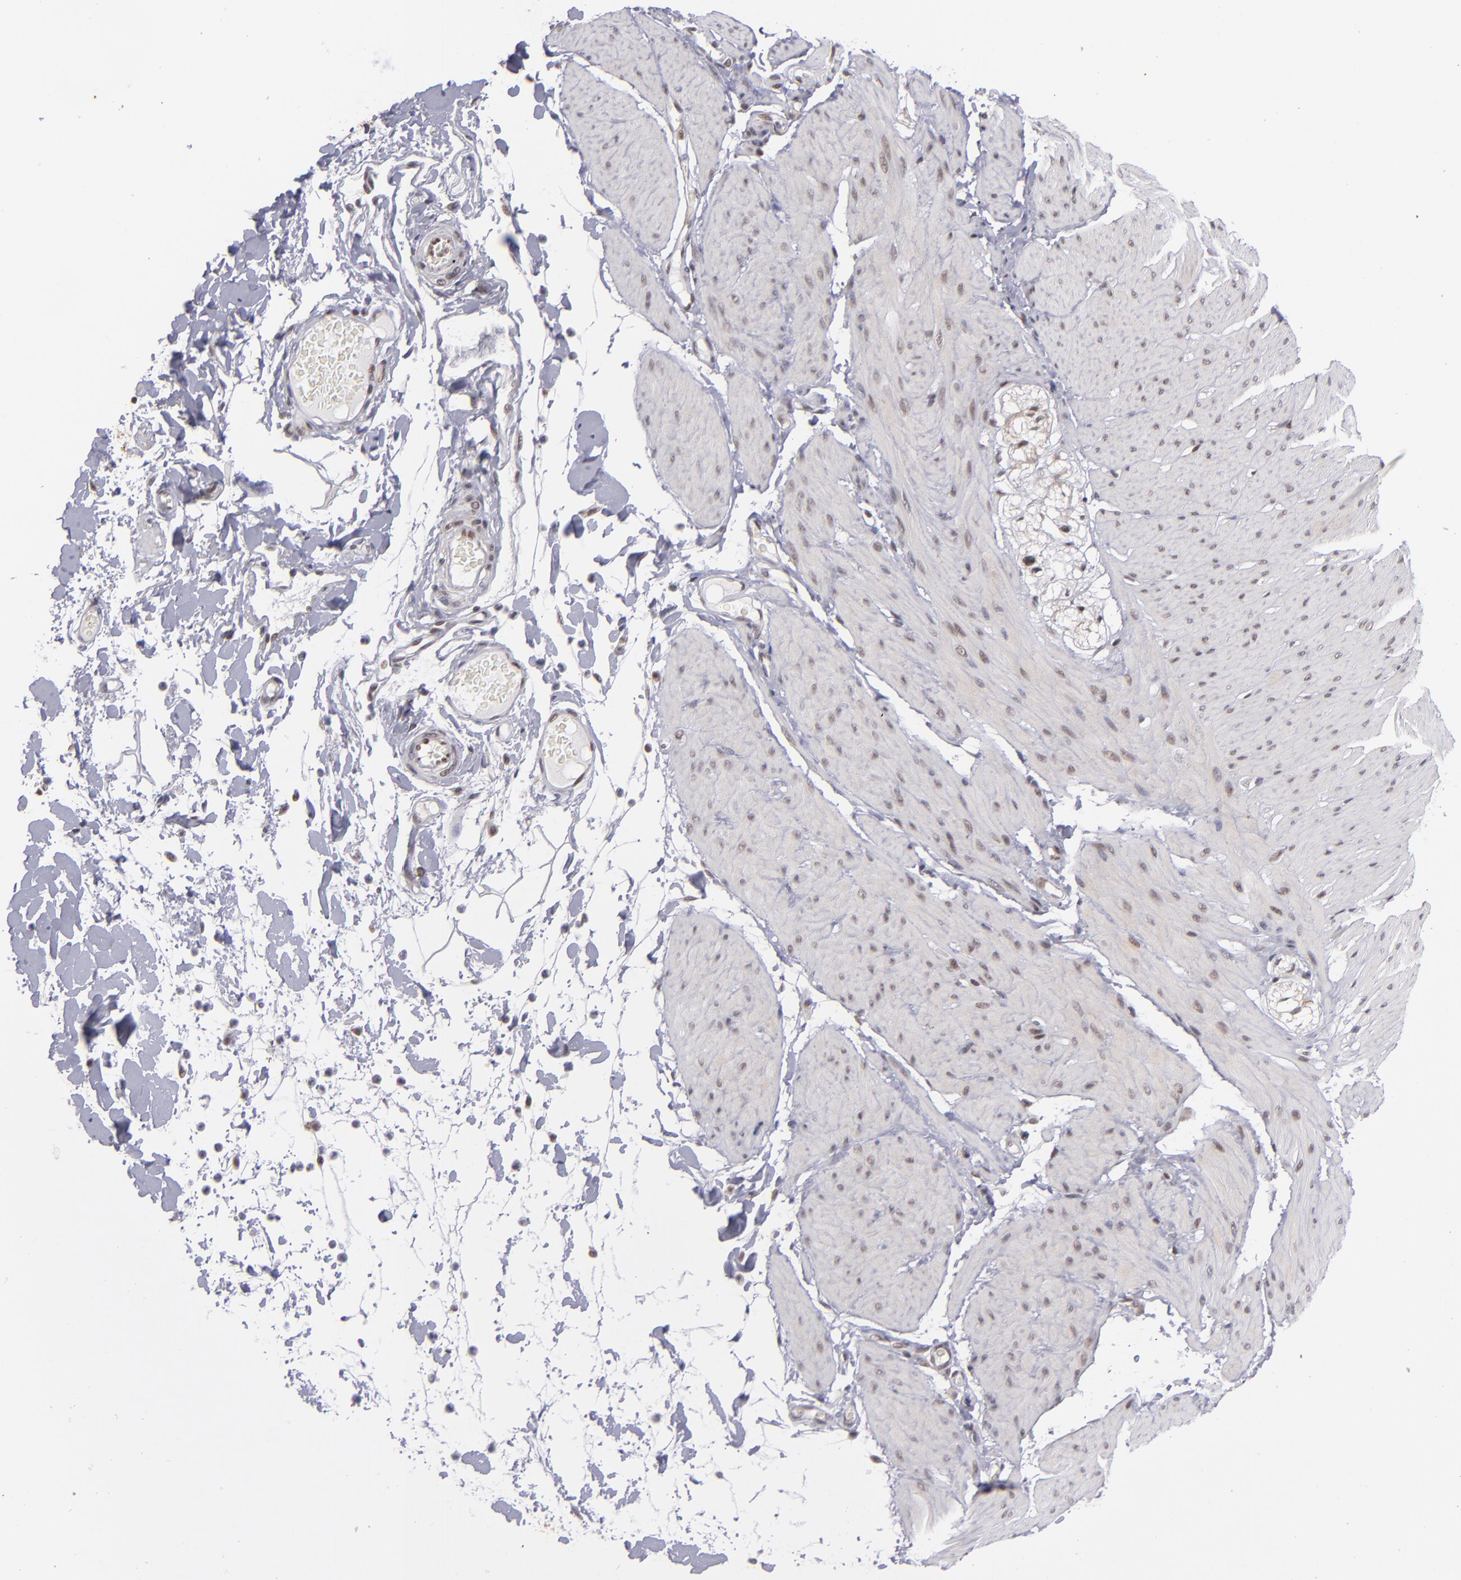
{"staining": {"intensity": "weak", "quantity": "<25%", "location": "nuclear"}, "tissue": "smooth muscle", "cell_type": "Smooth muscle cells", "image_type": "normal", "snomed": [{"axis": "morphology", "description": "Normal tissue, NOS"}, {"axis": "topography", "description": "Smooth muscle"}, {"axis": "topography", "description": "Colon"}], "caption": "Smooth muscle cells show no significant staining in normal smooth muscle.", "gene": "MLLT3", "patient": {"sex": "male", "age": 67}}